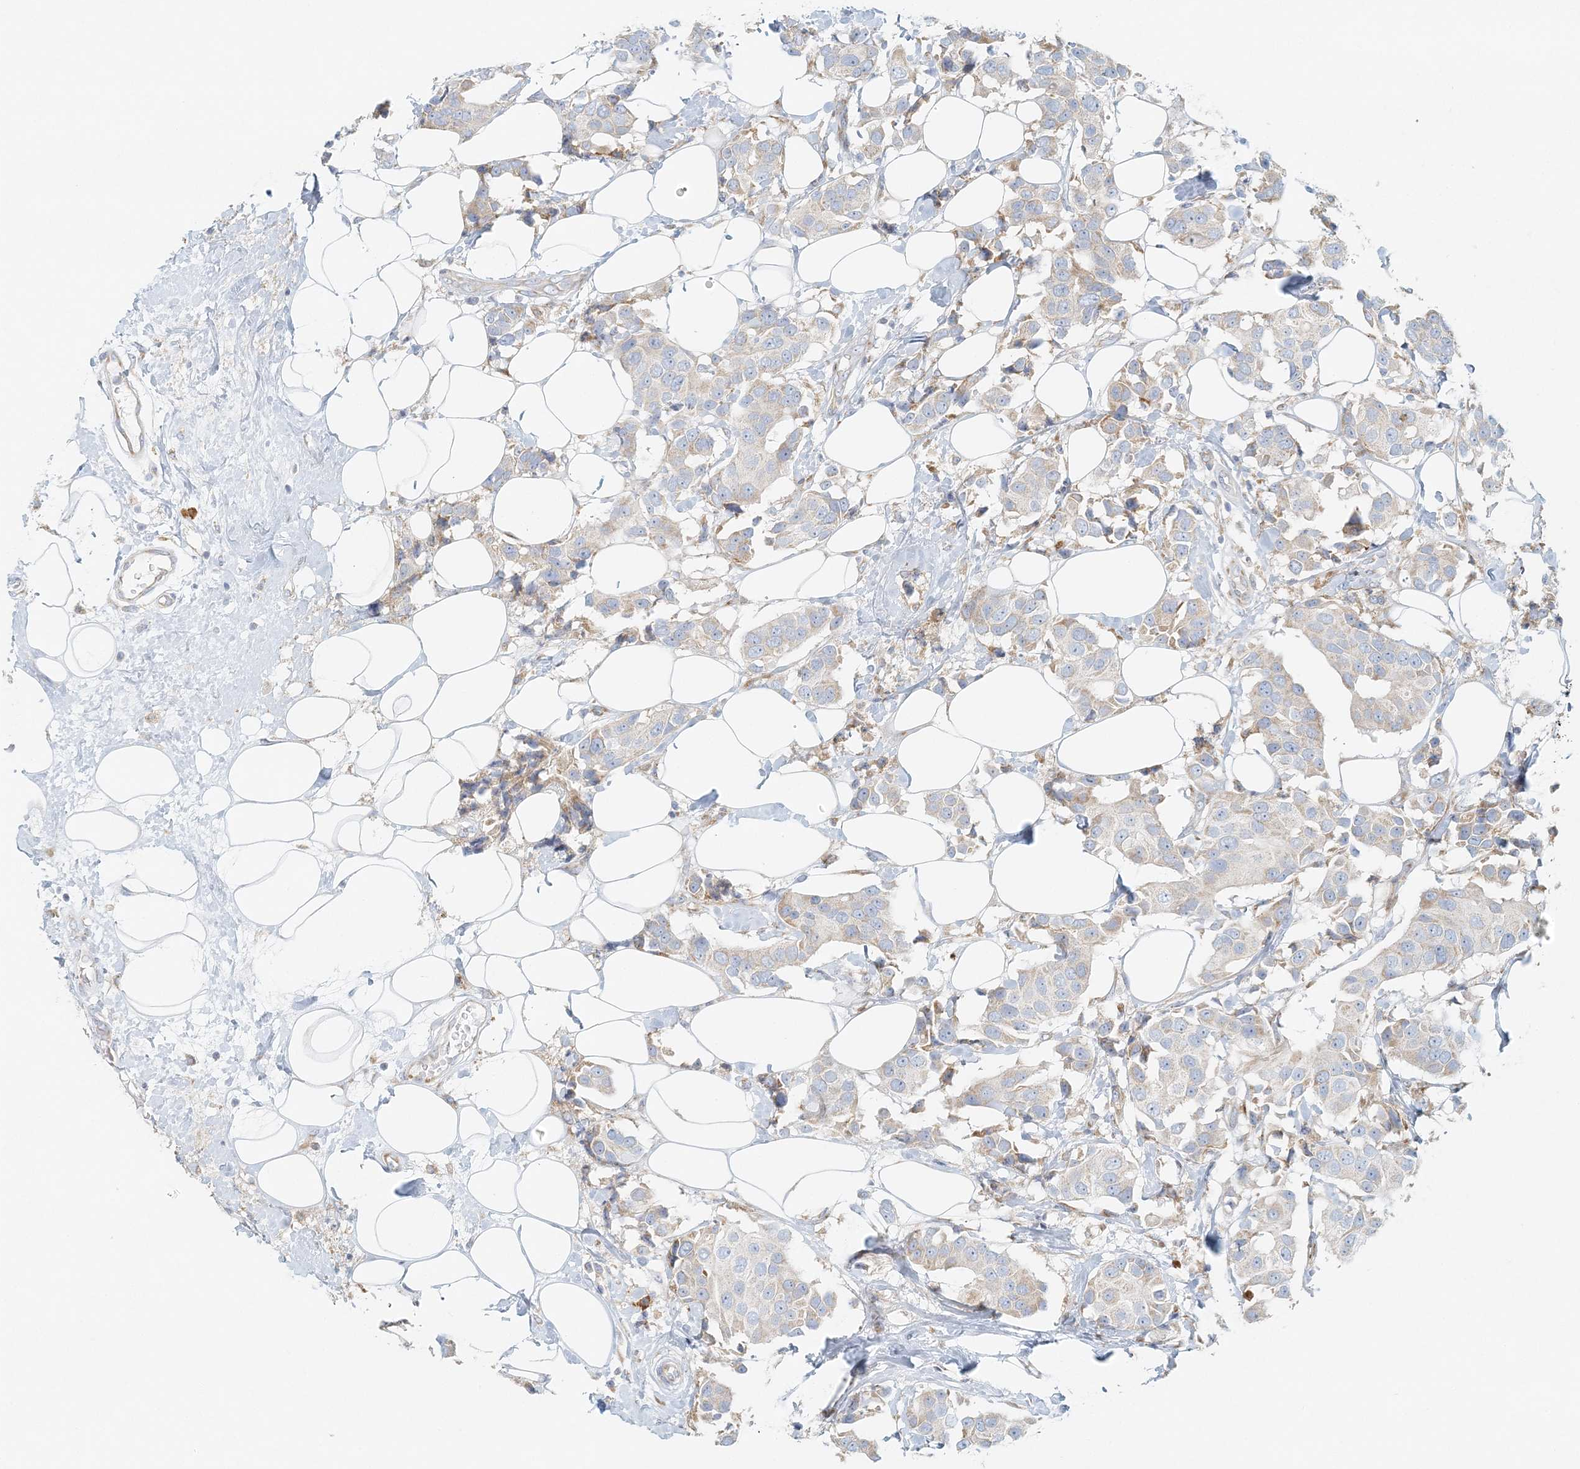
{"staining": {"intensity": "negative", "quantity": "none", "location": "none"}, "tissue": "breast cancer", "cell_type": "Tumor cells", "image_type": "cancer", "snomed": [{"axis": "morphology", "description": "Normal tissue, NOS"}, {"axis": "morphology", "description": "Duct carcinoma"}, {"axis": "topography", "description": "Breast"}], "caption": "Image shows no protein positivity in tumor cells of breast infiltrating ductal carcinoma tissue.", "gene": "STK11IP", "patient": {"sex": "female", "age": 39}}